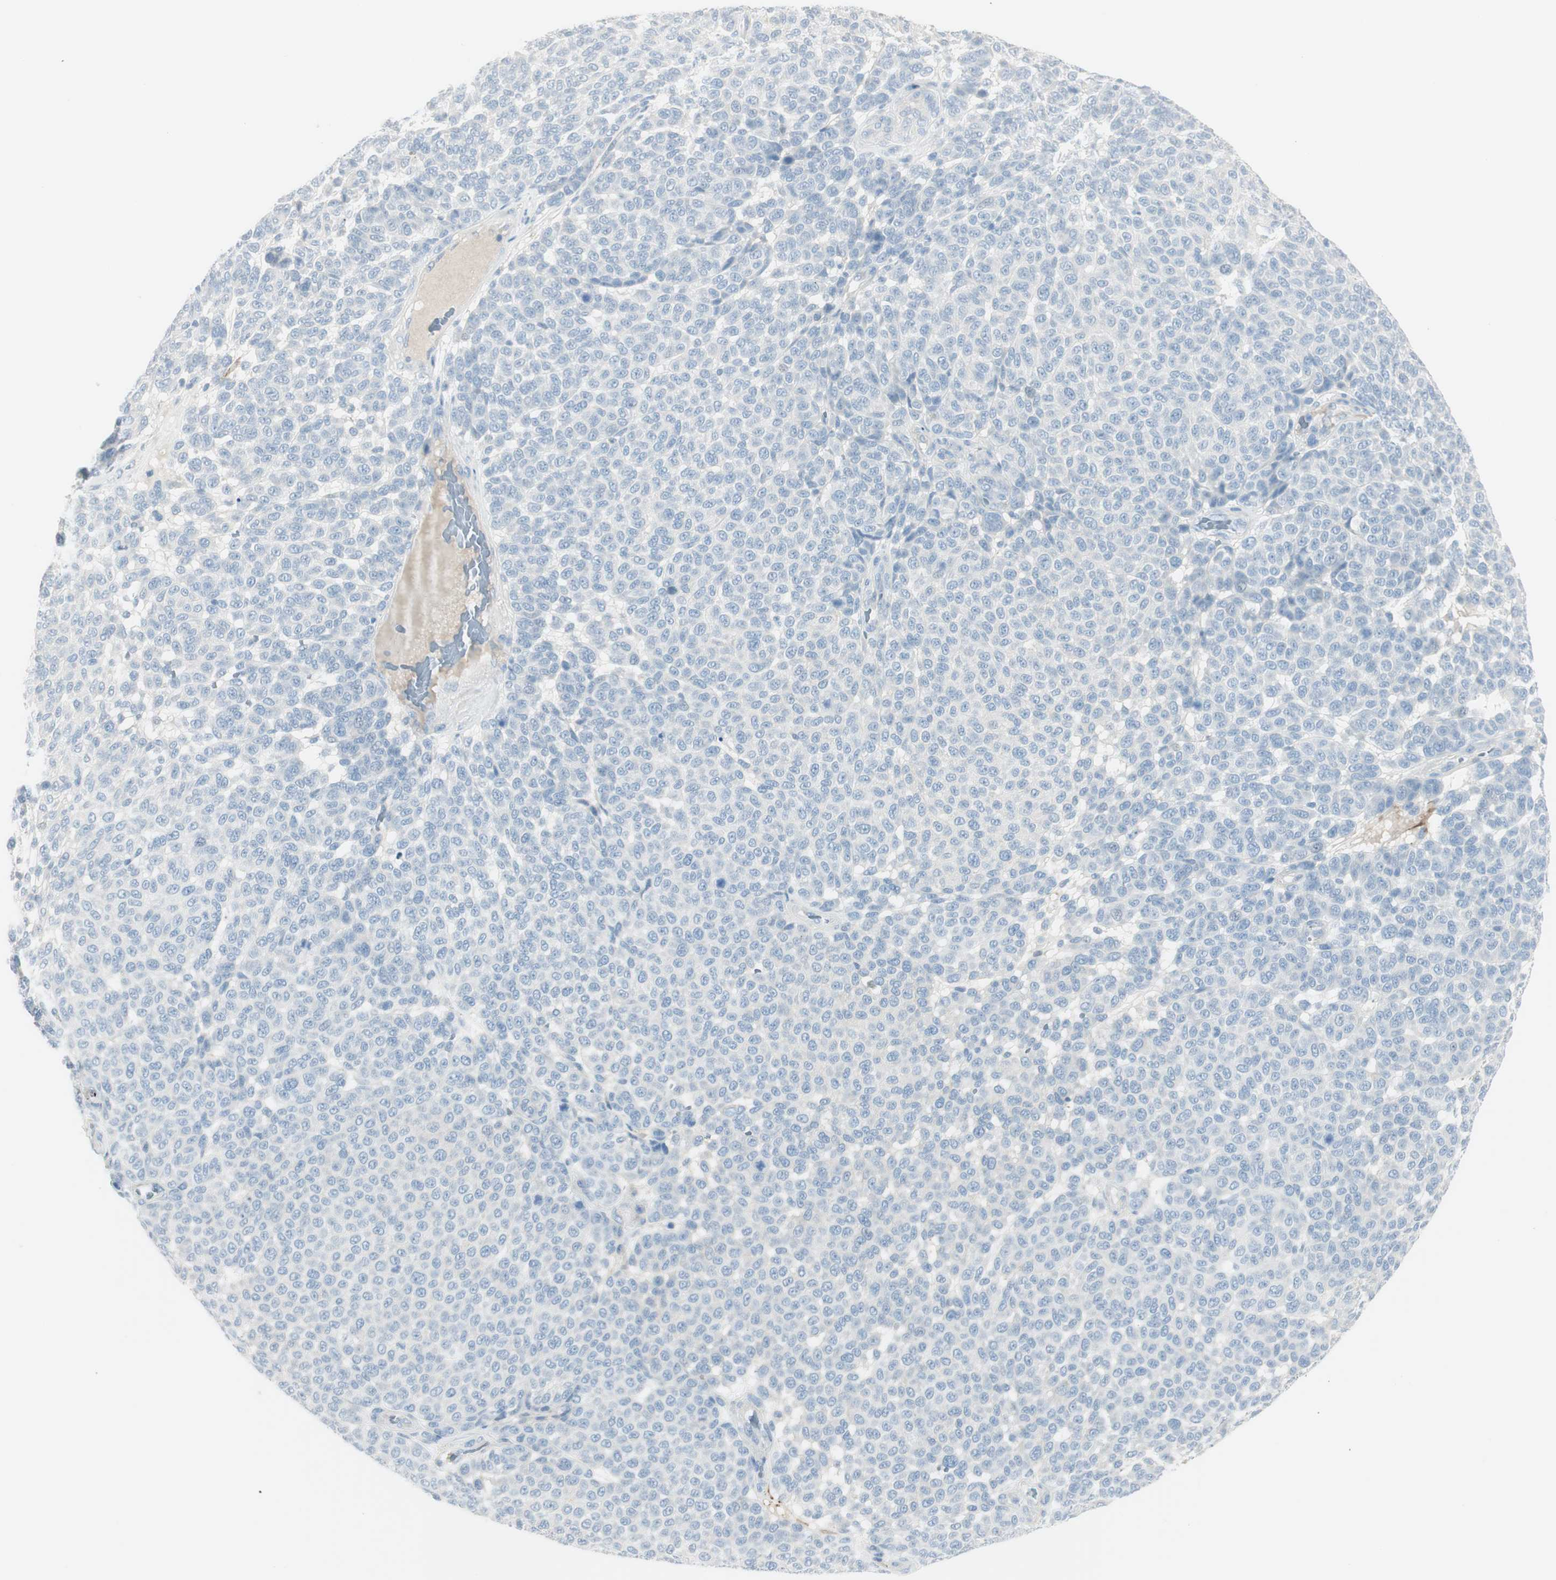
{"staining": {"intensity": "negative", "quantity": "none", "location": "none"}, "tissue": "melanoma", "cell_type": "Tumor cells", "image_type": "cancer", "snomed": [{"axis": "morphology", "description": "Malignant melanoma, NOS"}, {"axis": "topography", "description": "Skin"}], "caption": "This is an IHC image of malignant melanoma. There is no expression in tumor cells.", "gene": "CACNA2D1", "patient": {"sex": "male", "age": 59}}